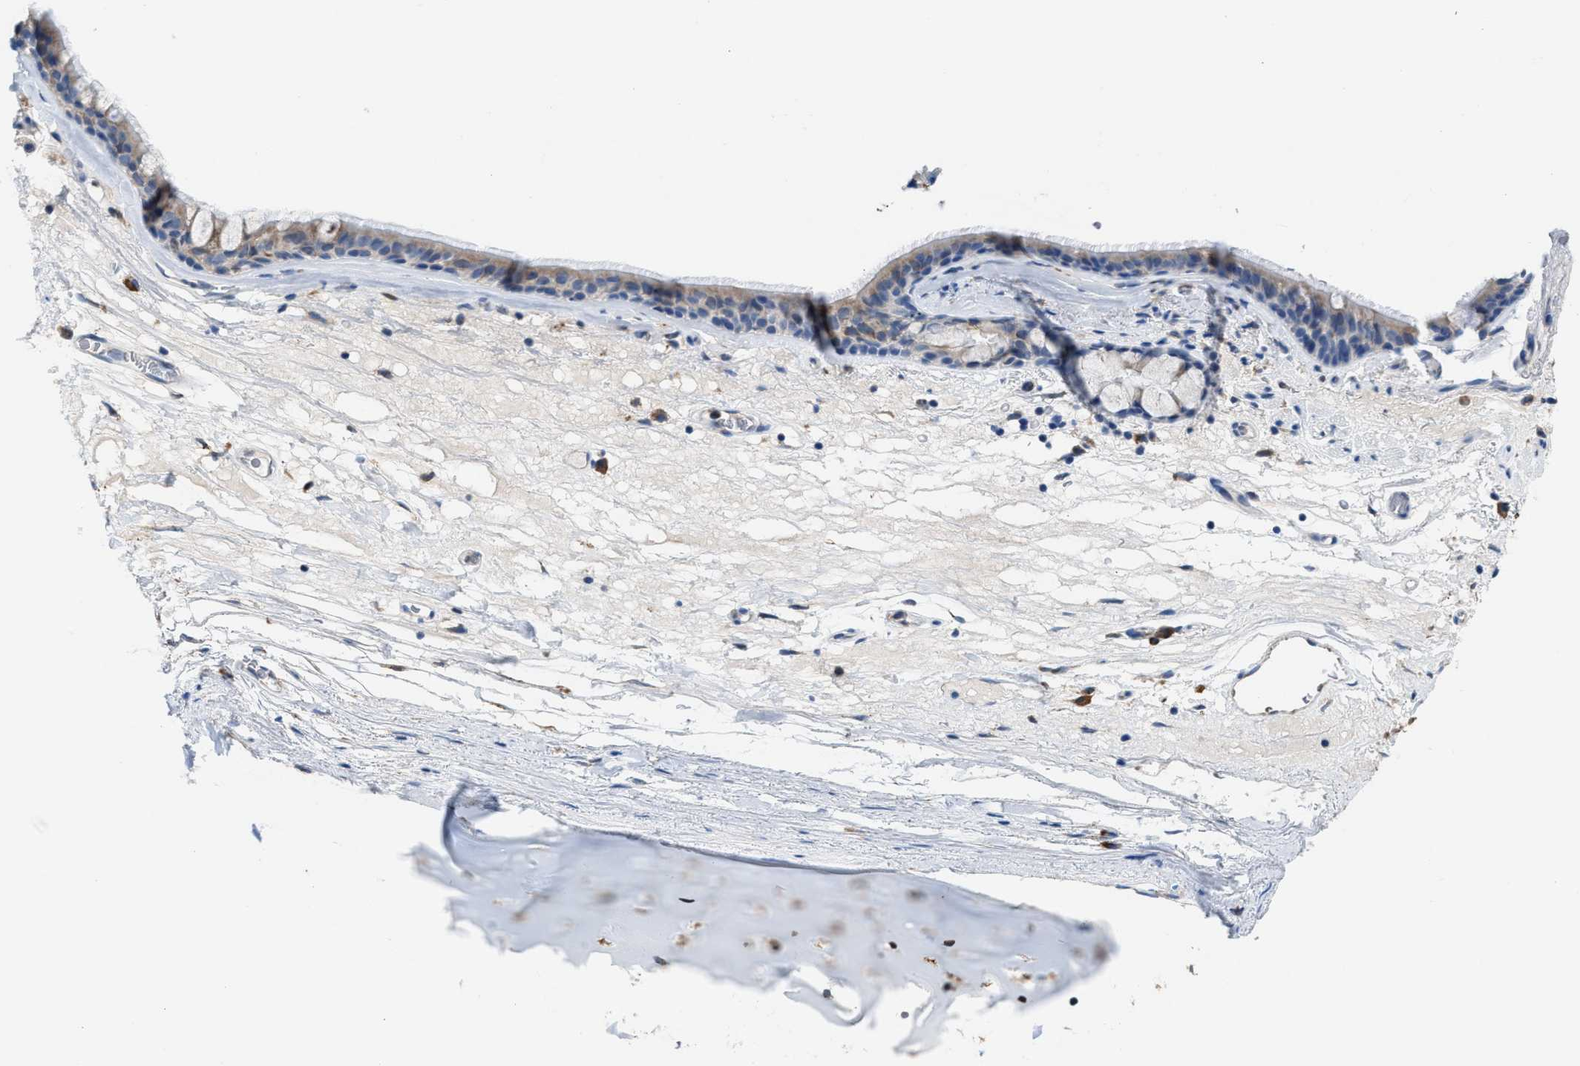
{"staining": {"intensity": "weak", "quantity": "<25%", "location": "cytoplasmic/membranous"}, "tissue": "bronchus", "cell_type": "Respiratory epithelial cells", "image_type": "normal", "snomed": [{"axis": "morphology", "description": "Normal tissue, NOS"}, {"axis": "topography", "description": "Cartilage tissue"}], "caption": "Immunohistochemistry micrograph of unremarkable bronchus: human bronchus stained with DAB exhibits no significant protein staining in respiratory epithelial cells.", "gene": "CA3", "patient": {"sex": "female", "age": 63}}